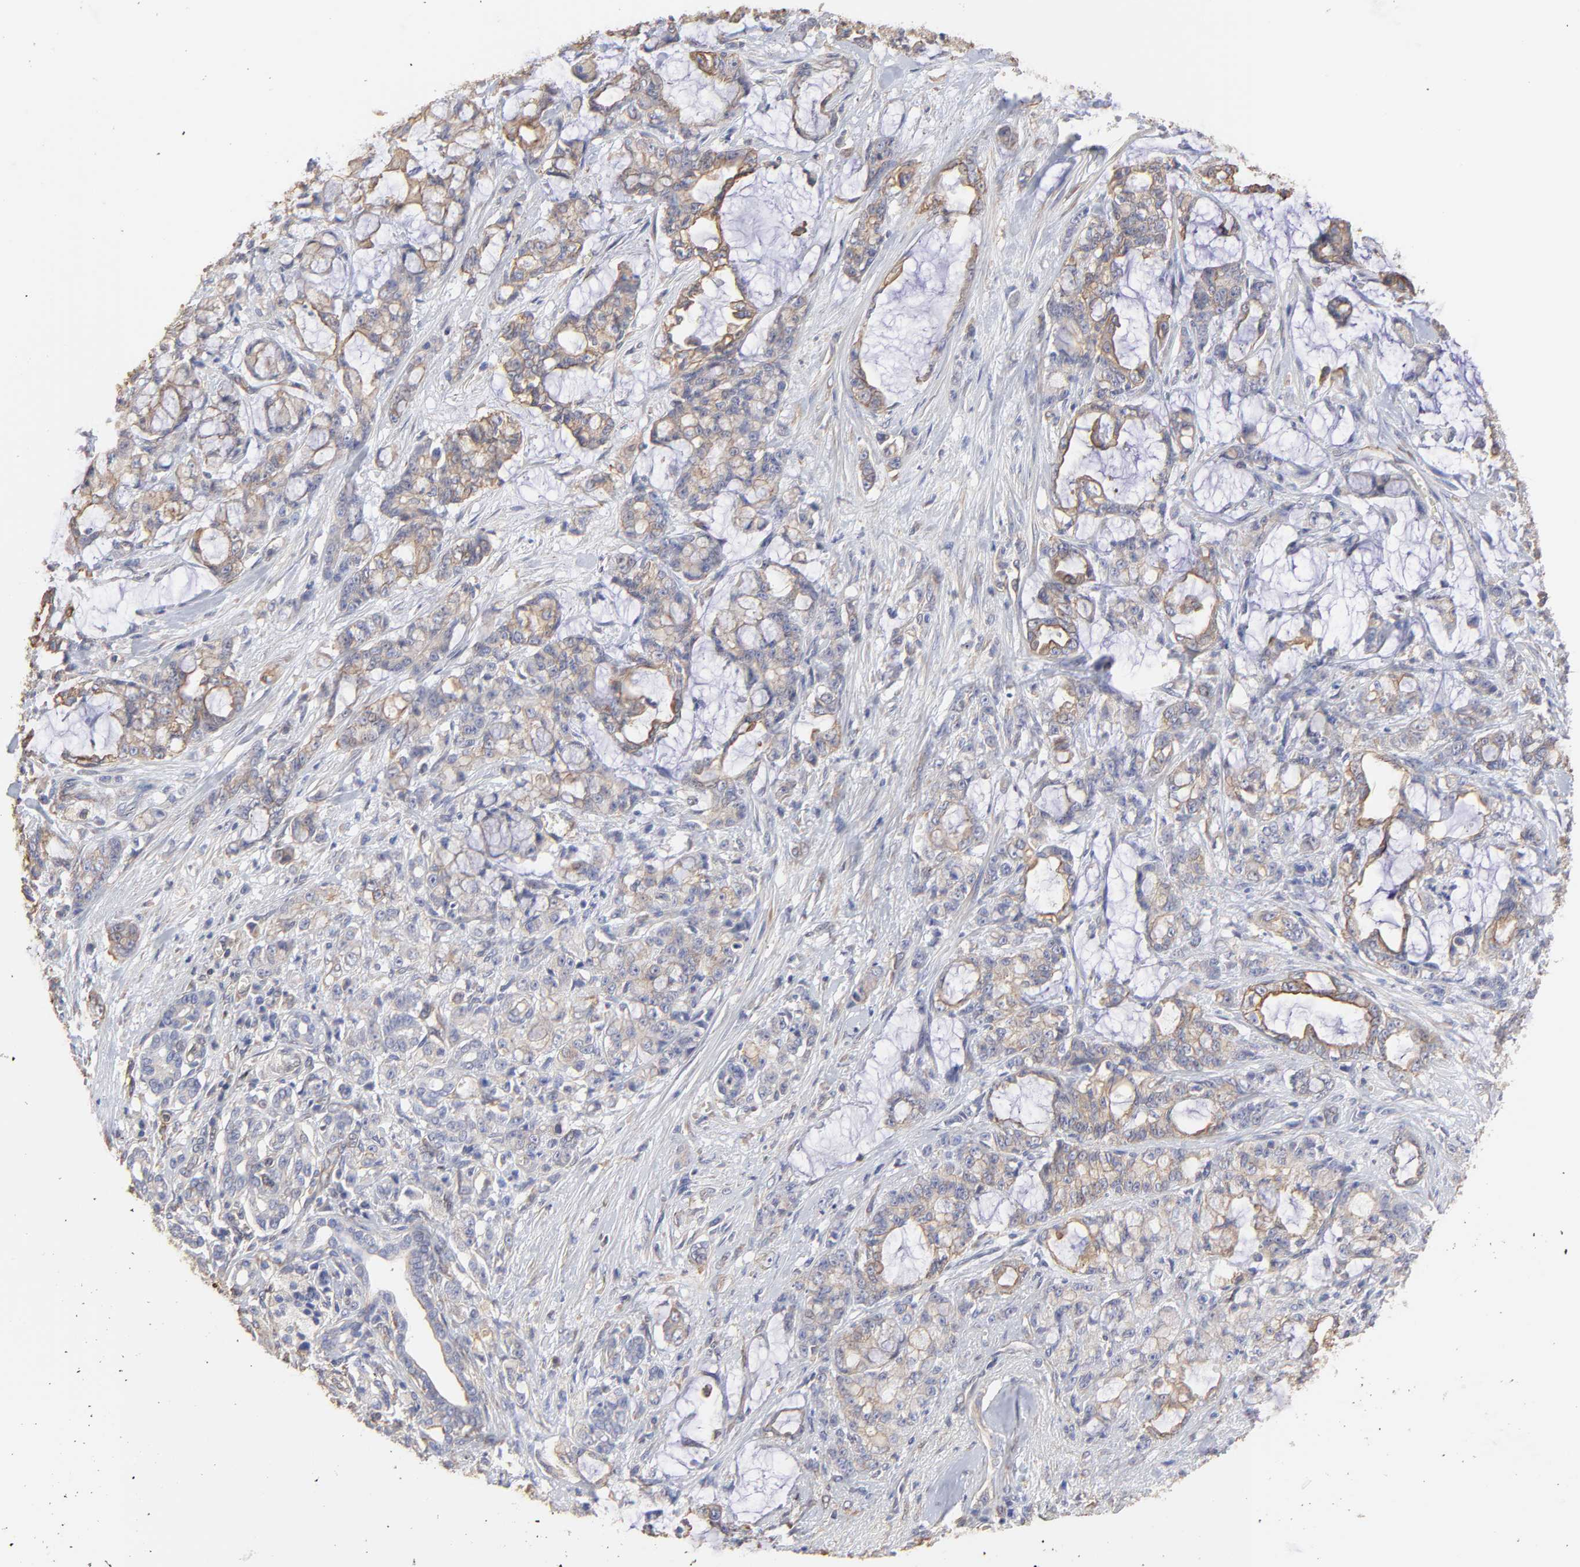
{"staining": {"intensity": "weak", "quantity": "25%-75%", "location": "cytoplasmic/membranous"}, "tissue": "pancreatic cancer", "cell_type": "Tumor cells", "image_type": "cancer", "snomed": [{"axis": "morphology", "description": "Adenocarcinoma, NOS"}, {"axis": "topography", "description": "Pancreas"}], "caption": "There is low levels of weak cytoplasmic/membranous expression in tumor cells of adenocarcinoma (pancreatic), as demonstrated by immunohistochemical staining (brown color).", "gene": "LRCH2", "patient": {"sex": "female", "age": 73}}